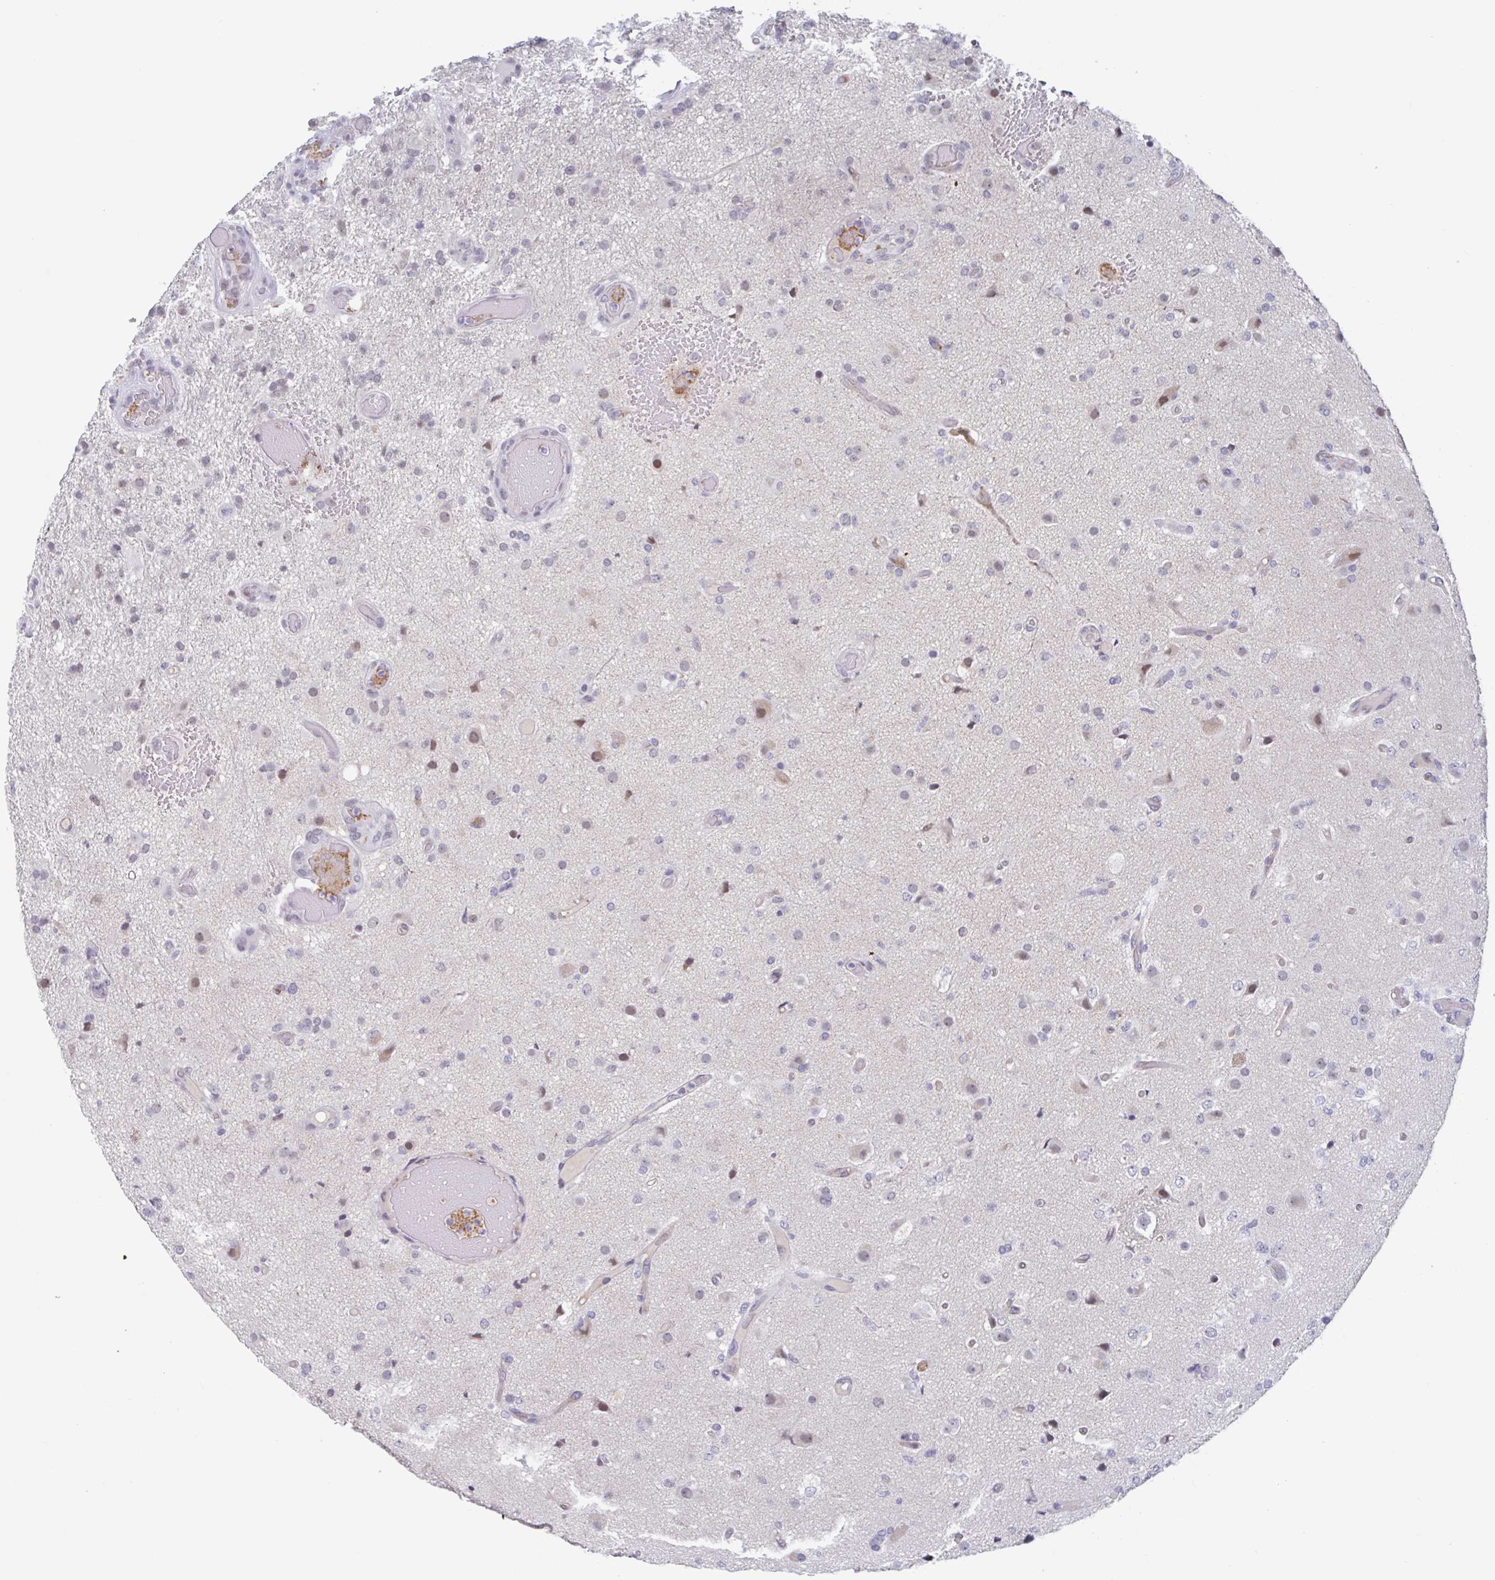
{"staining": {"intensity": "moderate", "quantity": "<25%", "location": "nuclear"}, "tissue": "glioma", "cell_type": "Tumor cells", "image_type": "cancer", "snomed": [{"axis": "morphology", "description": "Glioma, malignant, High grade"}, {"axis": "topography", "description": "Brain"}], "caption": "Immunohistochemical staining of human high-grade glioma (malignant) shows low levels of moderate nuclear staining in approximately <25% of tumor cells.", "gene": "KDM4D", "patient": {"sex": "female", "age": 74}}